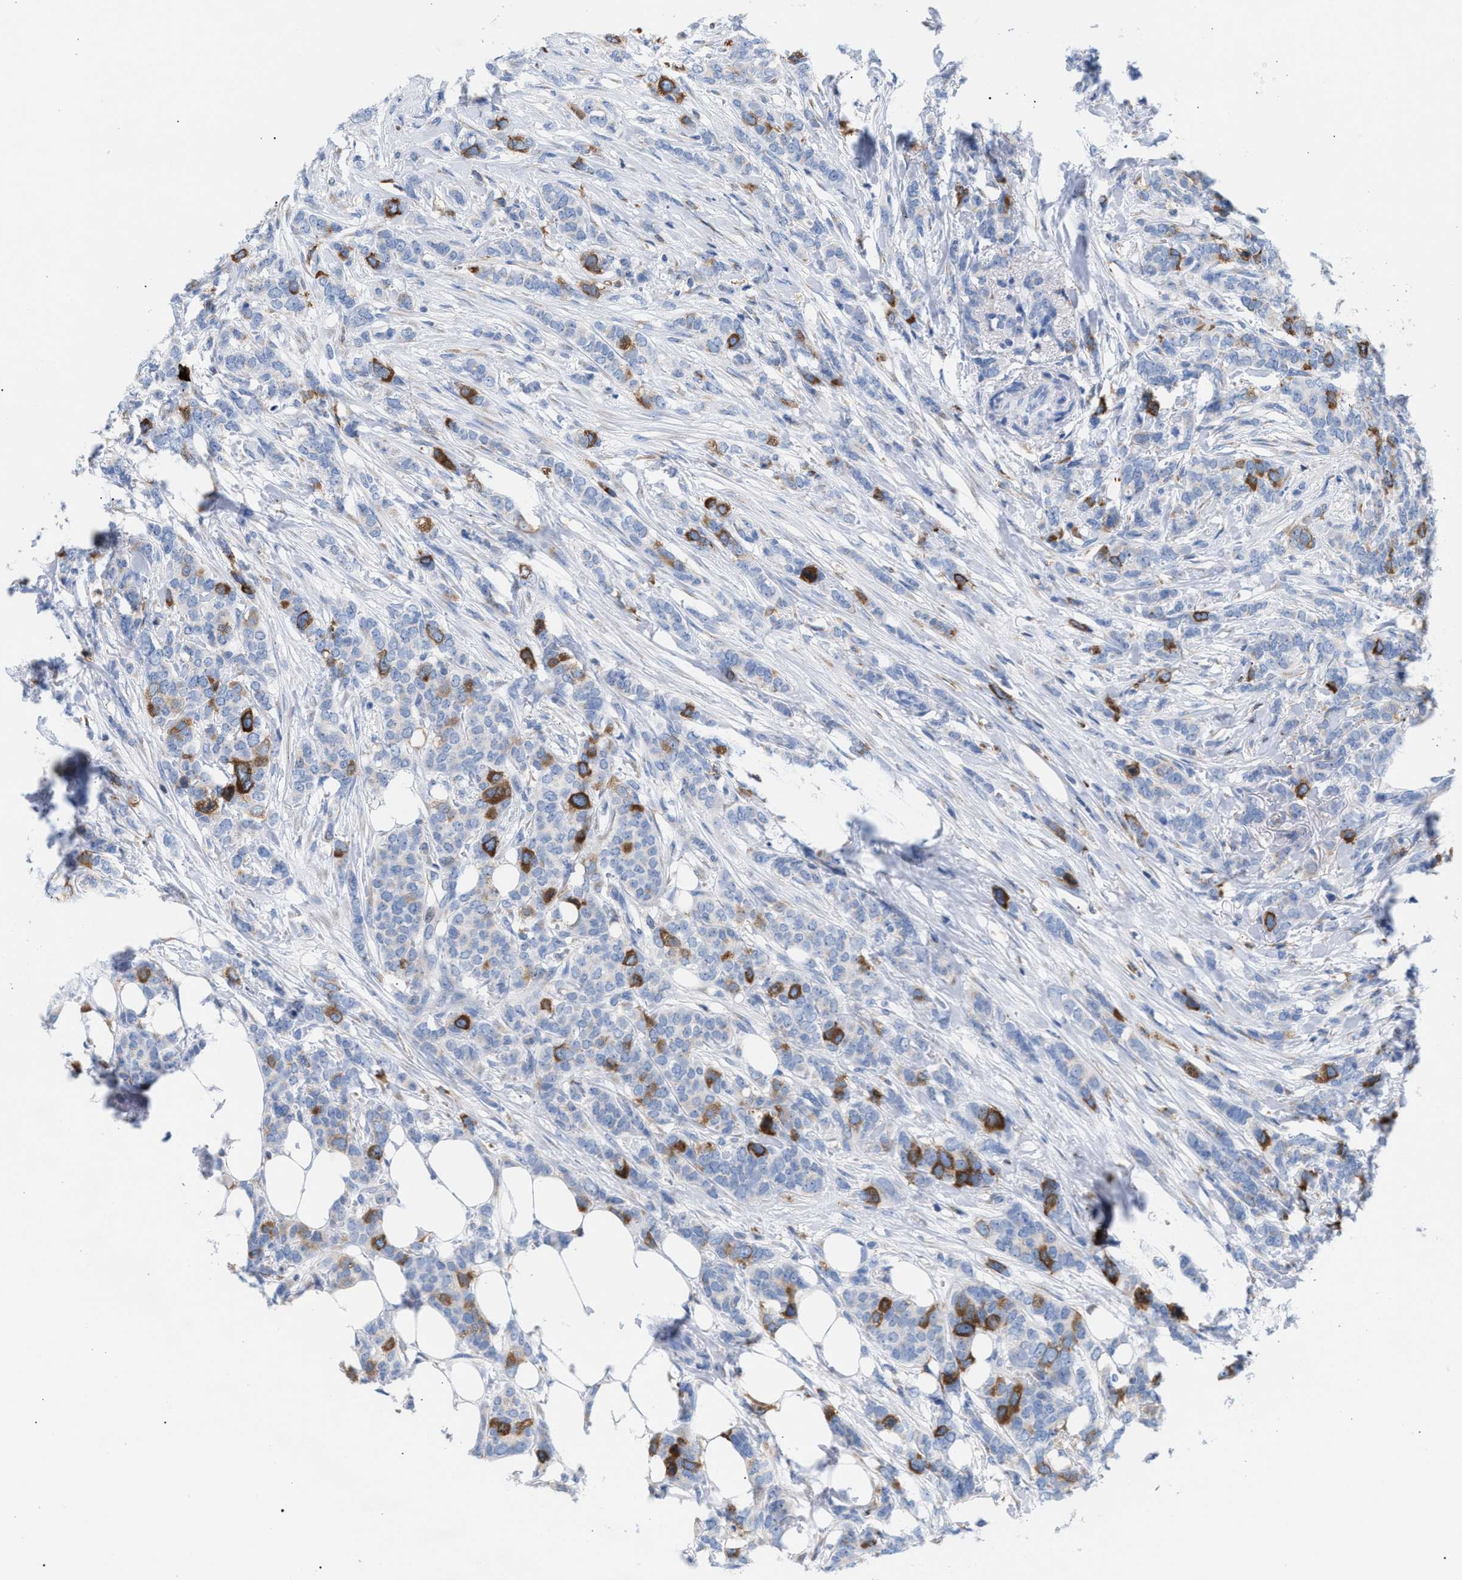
{"staining": {"intensity": "strong", "quantity": "<25%", "location": "cytoplasmic/membranous"}, "tissue": "breast cancer", "cell_type": "Tumor cells", "image_type": "cancer", "snomed": [{"axis": "morphology", "description": "Lobular carcinoma"}, {"axis": "topography", "description": "Skin"}, {"axis": "topography", "description": "Breast"}], "caption": "Human breast cancer (lobular carcinoma) stained with a protein marker exhibits strong staining in tumor cells.", "gene": "TACC3", "patient": {"sex": "female", "age": 46}}